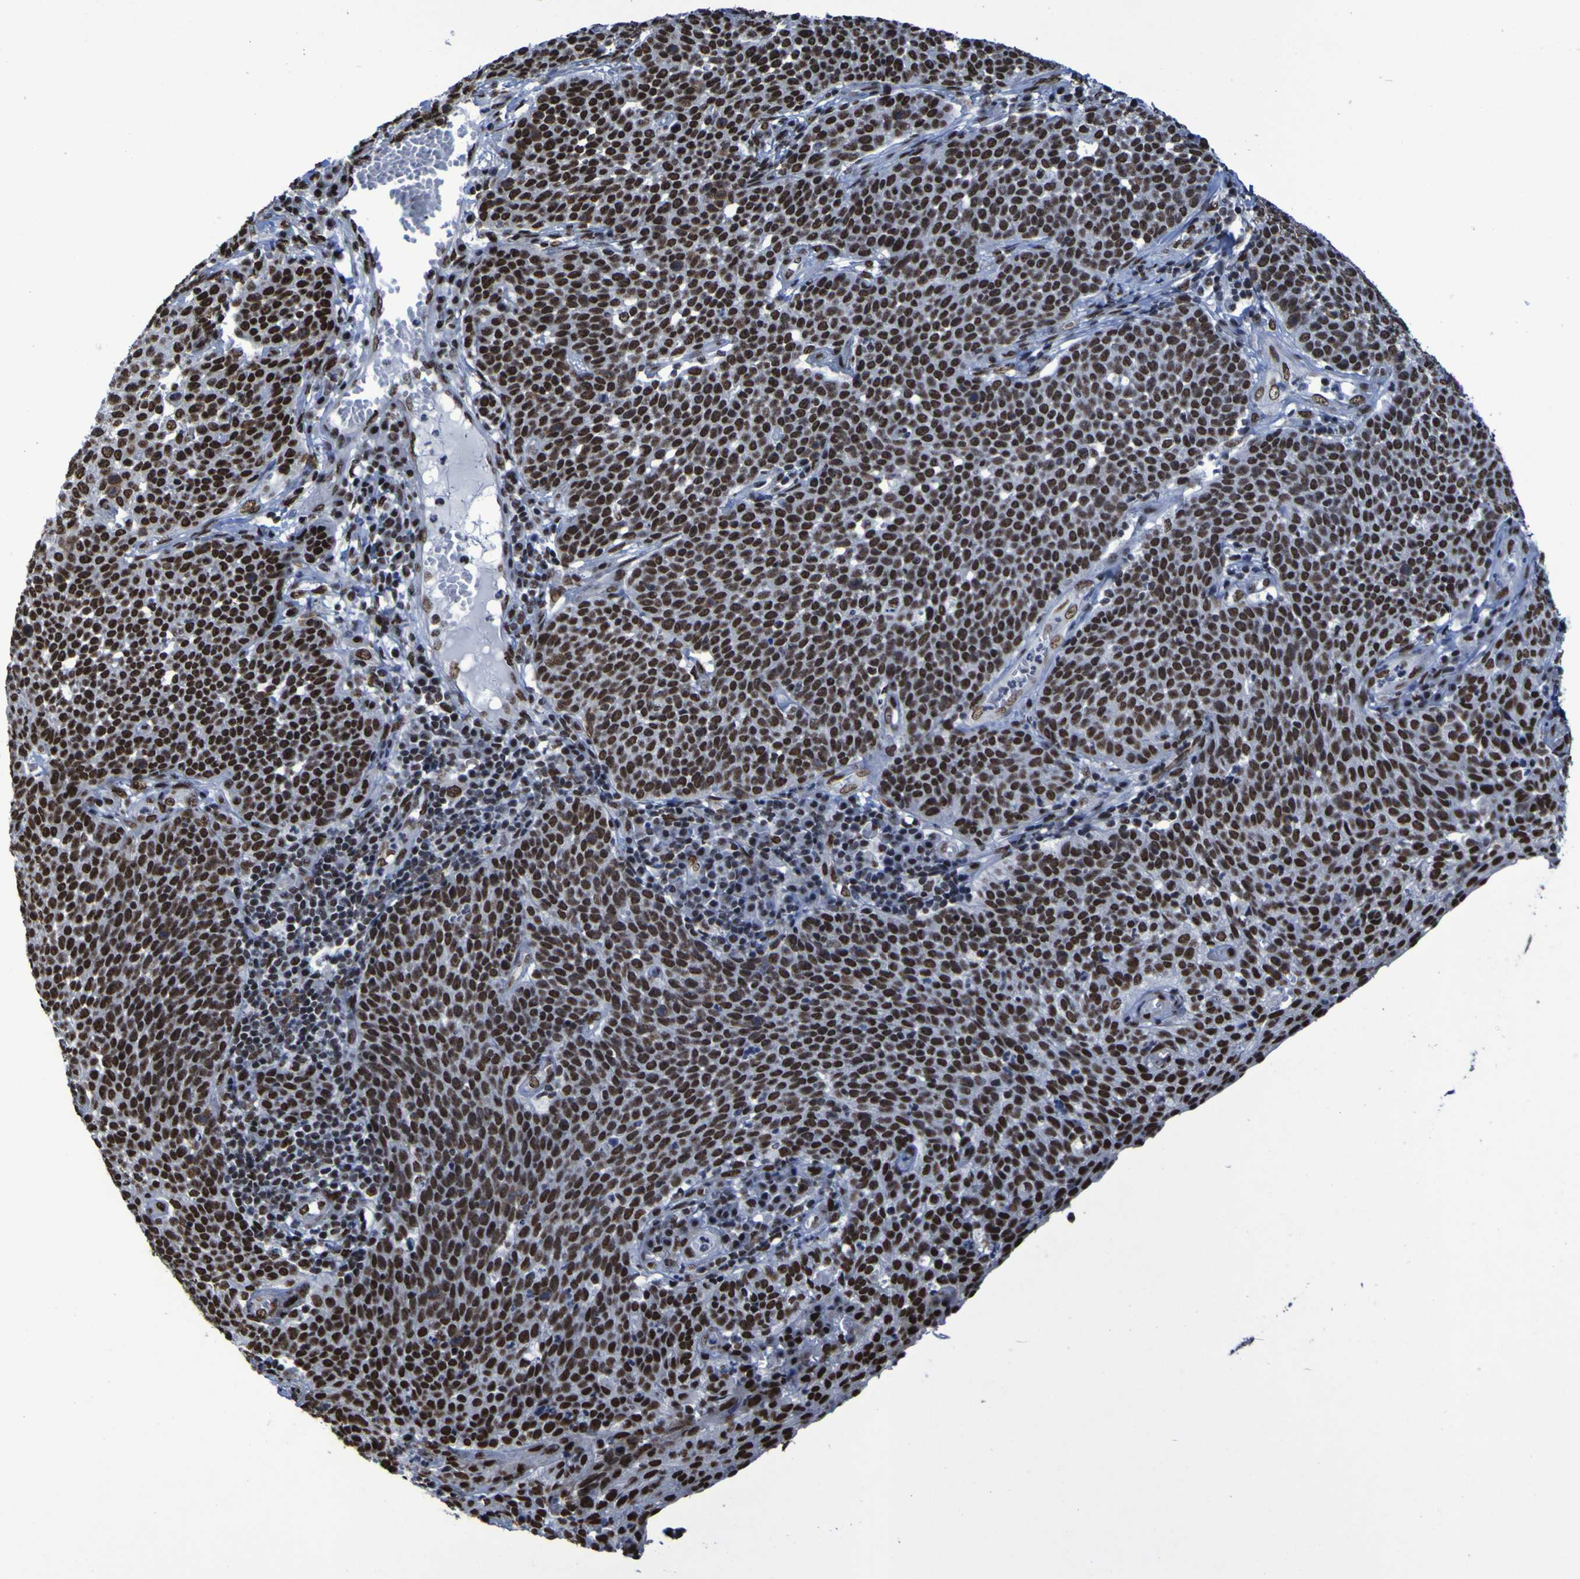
{"staining": {"intensity": "strong", "quantity": ">75%", "location": "nuclear"}, "tissue": "cervical cancer", "cell_type": "Tumor cells", "image_type": "cancer", "snomed": [{"axis": "morphology", "description": "Squamous cell carcinoma, NOS"}, {"axis": "topography", "description": "Cervix"}], "caption": "Immunohistochemical staining of human cervical squamous cell carcinoma shows high levels of strong nuclear protein staining in approximately >75% of tumor cells. Immunohistochemistry (ihc) stains the protein in brown and the nuclei are stained blue.", "gene": "HNRNPR", "patient": {"sex": "female", "age": 34}}